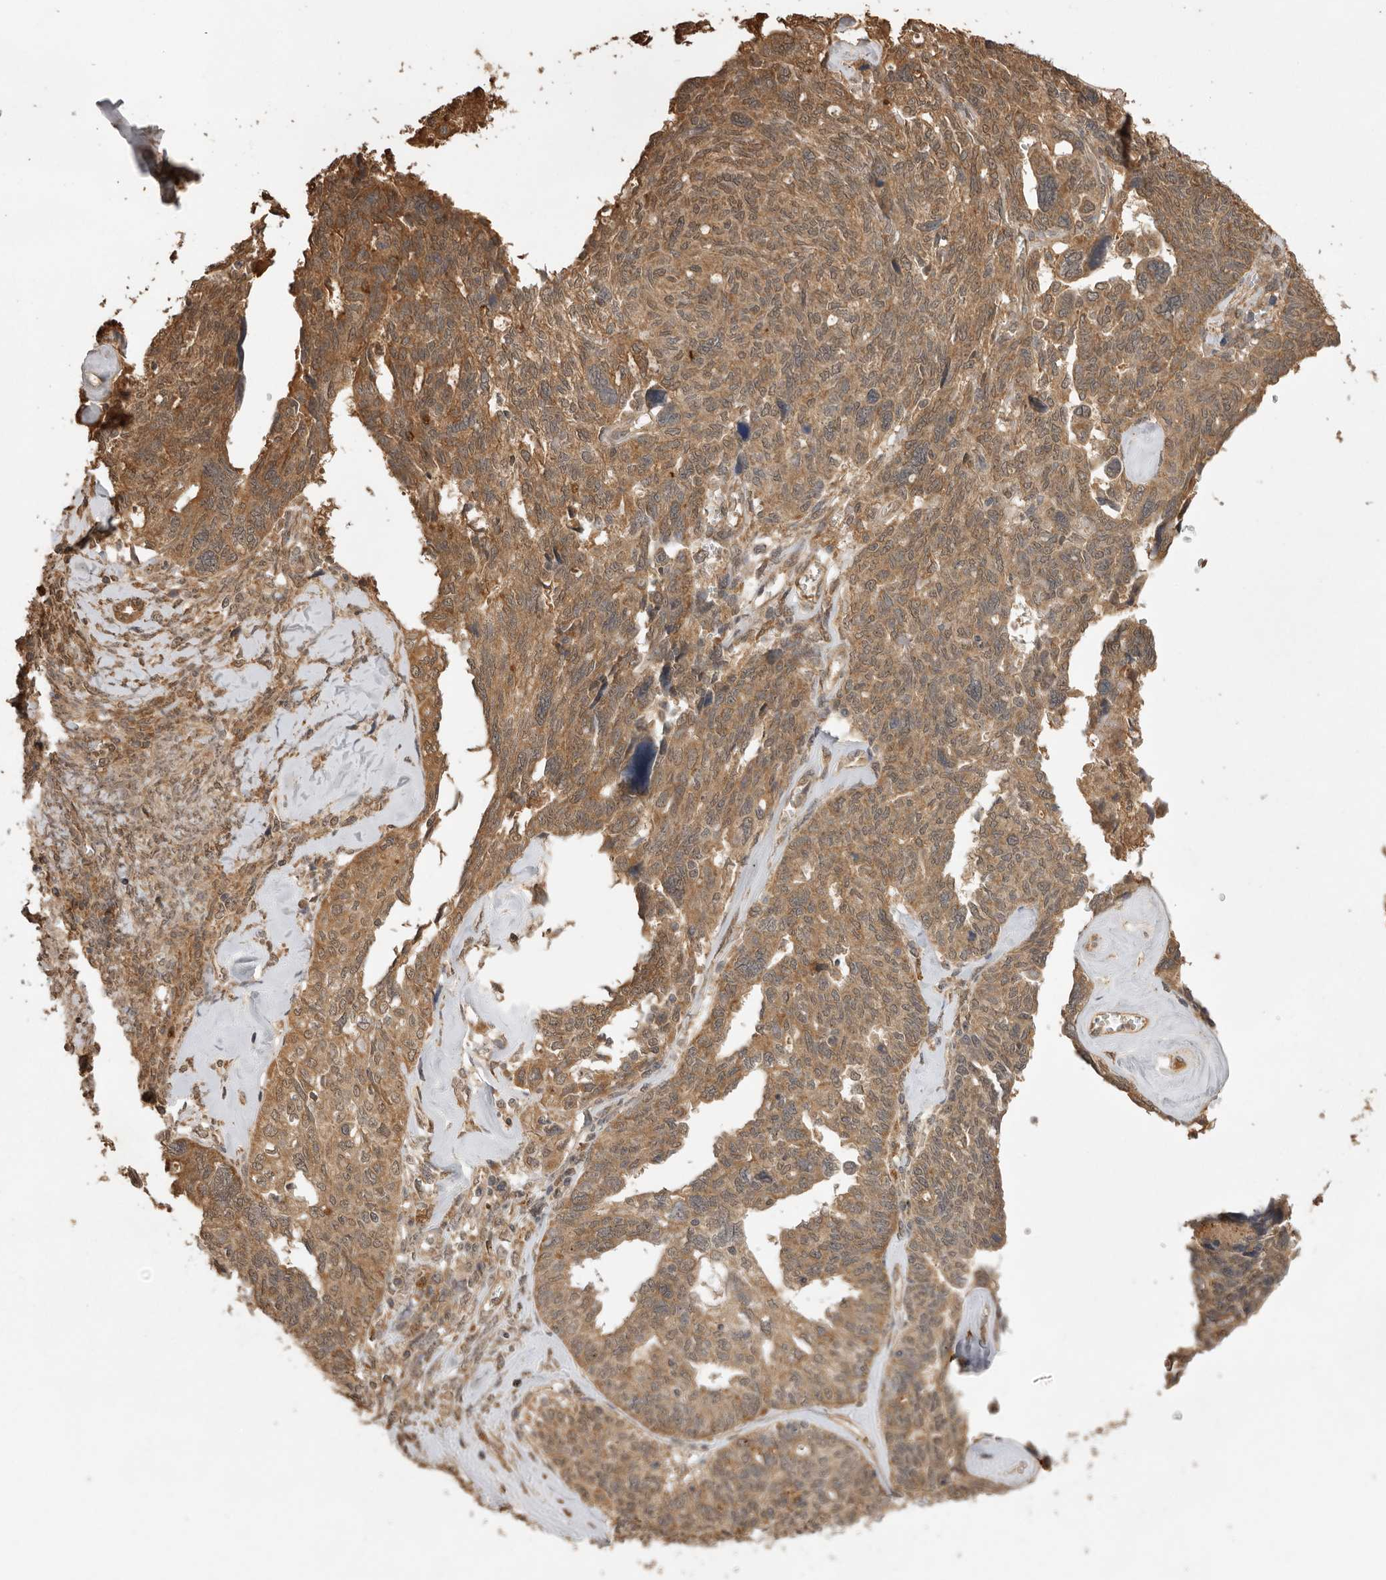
{"staining": {"intensity": "moderate", "quantity": ">75%", "location": "cytoplasmic/membranous"}, "tissue": "ovarian cancer", "cell_type": "Tumor cells", "image_type": "cancer", "snomed": [{"axis": "morphology", "description": "Cystadenocarcinoma, serous, NOS"}, {"axis": "topography", "description": "Ovary"}], "caption": "IHC of serous cystadenocarcinoma (ovarian) shows medium levels of moderate cytoplasmic/membranous positivity in approximately >75% of tumor cells.", "gene": "JAG2", "patient": {"sex": "female", "age": 79}}